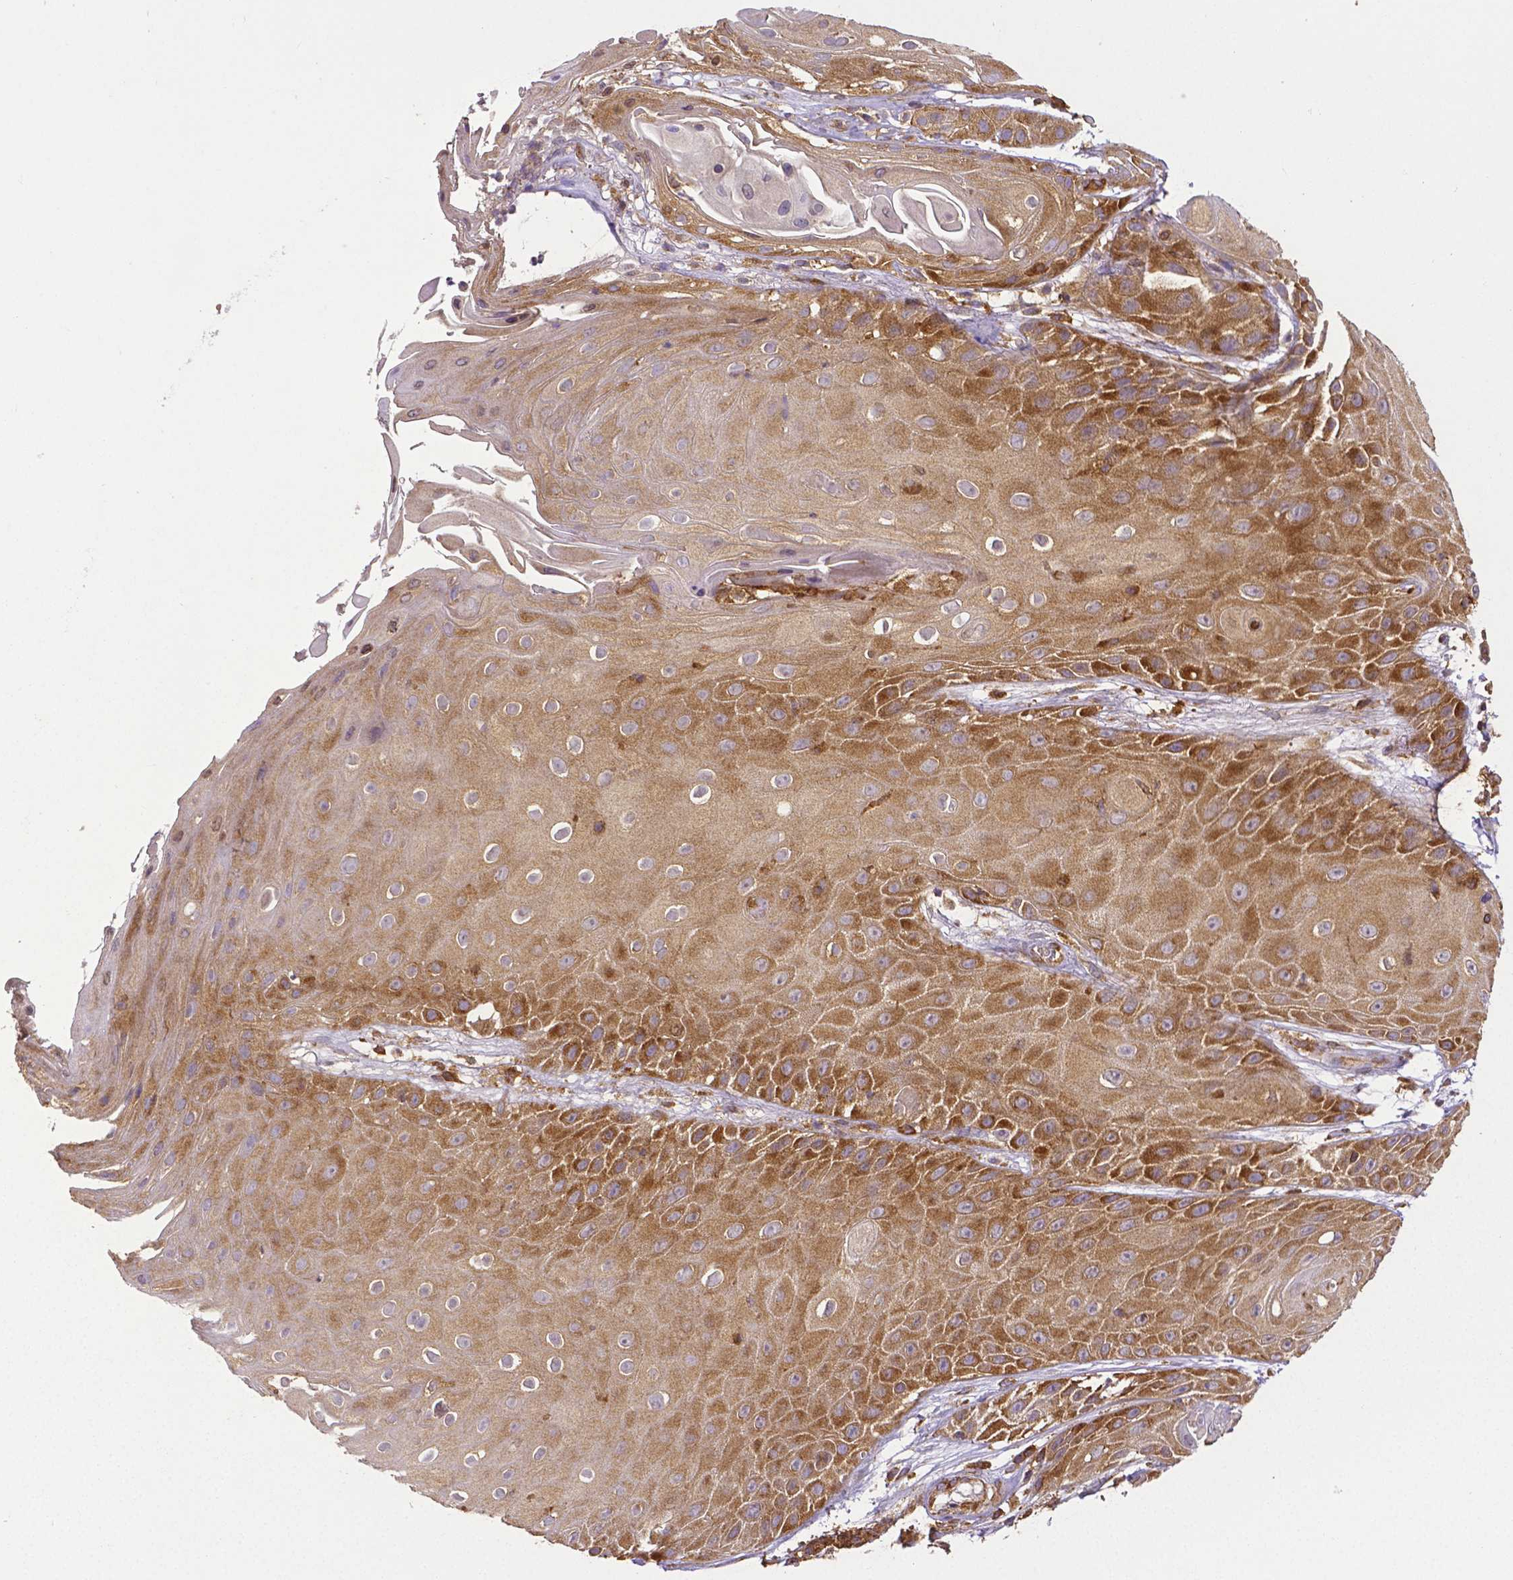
{"staining": {"intensity": "strong", "quantity": "25%-75%", "location": "cytoplasmic/membranous"}, "tissue": "skin cancer", "cell_type": "Tumor cells", "image_type": "cancer", "snomed": [{"axis": "morphology", "description": "Squamous cell carcinoma, NOS"}, {"axis": "topography", "description": "Skin"}], "caption": "Strong cytoplasmic/membranous protein staining is present in about 25%-75% of tumor cells in skin cancer (squamous cell carcinoma).", "gene": "DICER1", "patient": {"sex": "male", "age": 62}}